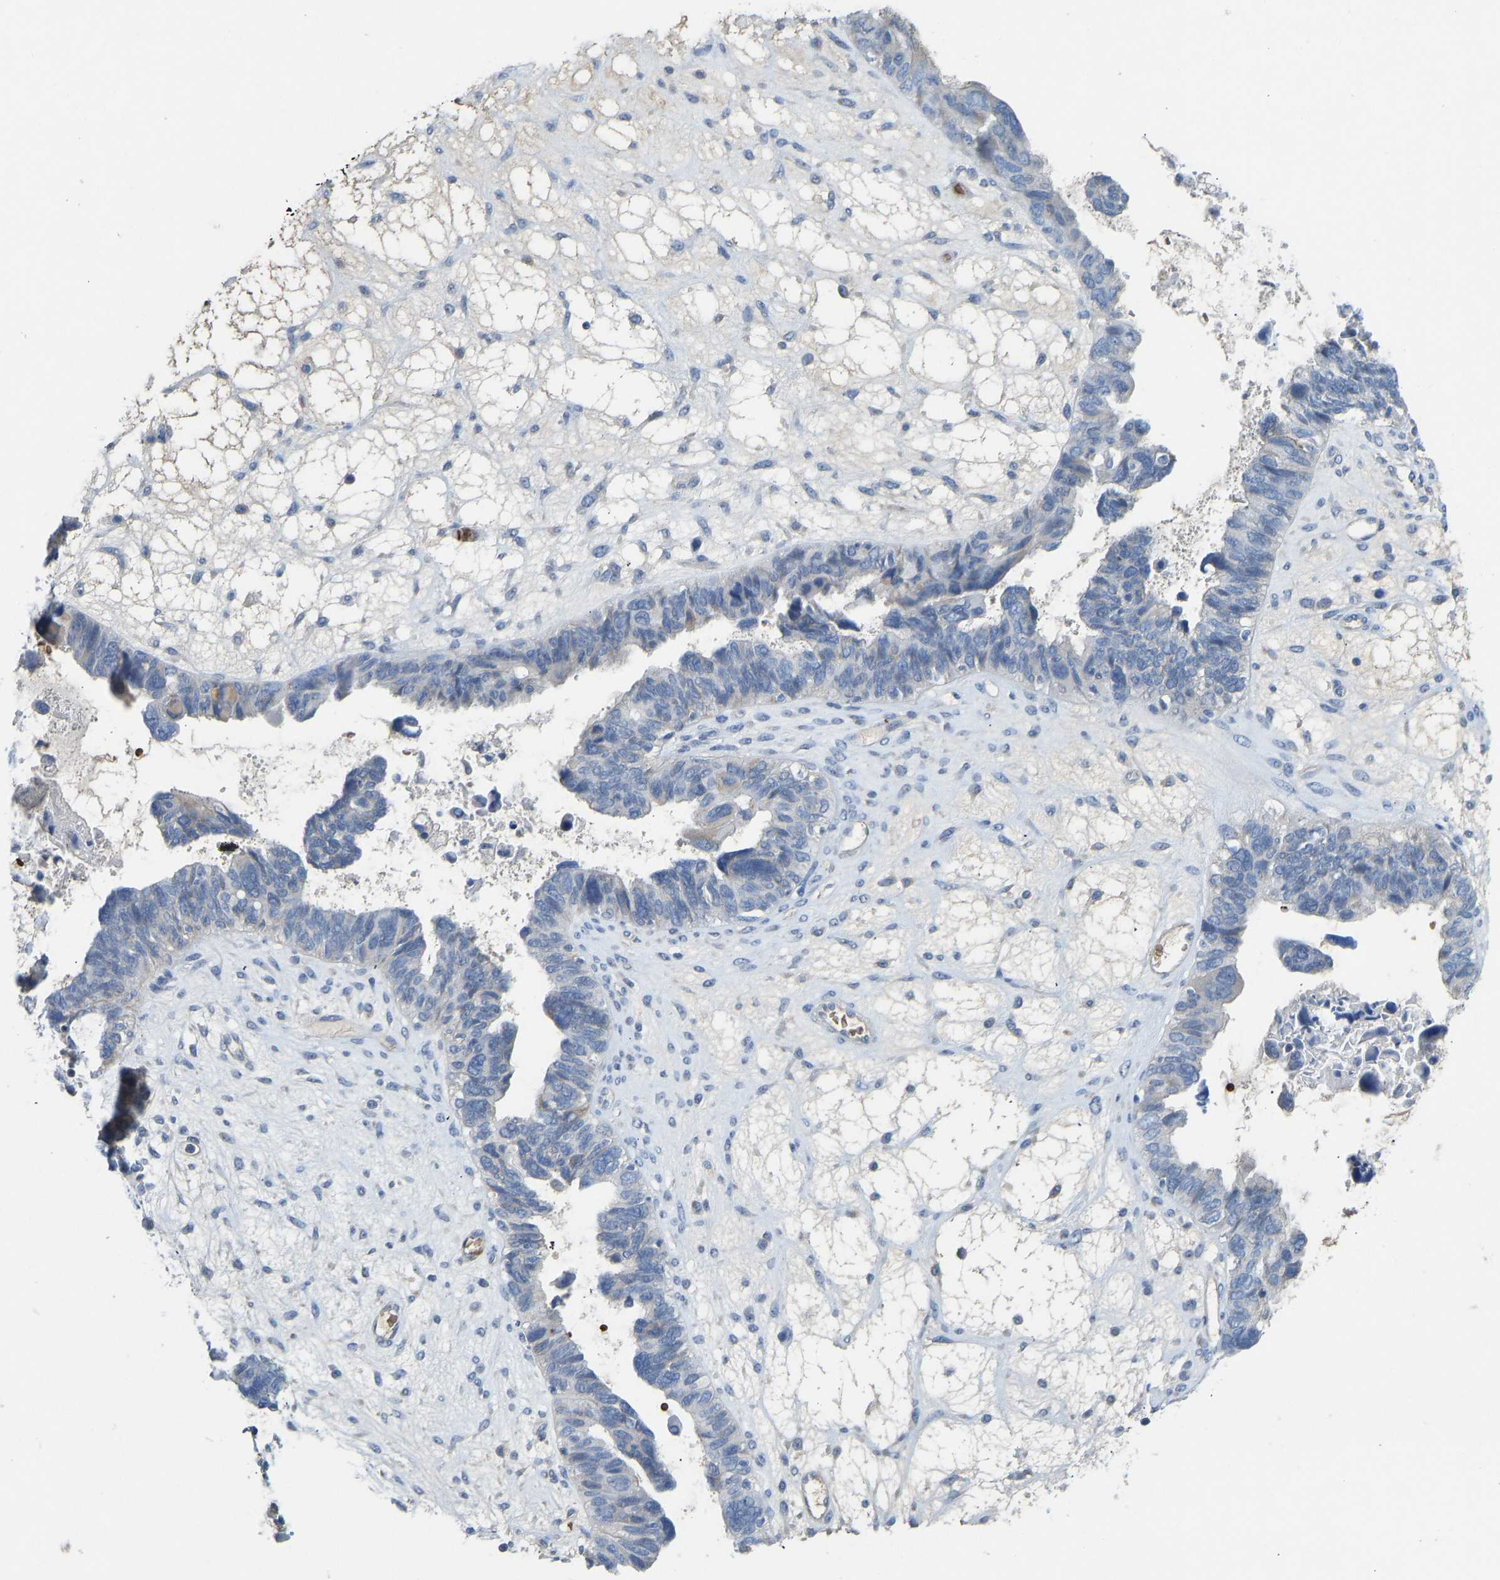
{"staining": {"intensity": "negative", "quantity": "none", "location": "none"}, "tissue": "ovarian cancer", "cell_type": "Tumor cells", "image_type": "cancer", "snomed": [{"axis": "morphology", "description": "Cystadenocarcinoma, serous, NOS"}, {"axis": "topography", "description": "Ovary"}], "caption": "This is a image of immunohistochemistry (IHC) staining of ovarian cancer (serous cystadenocarcinoma), which shows no positivity in tumor cells. (Brightfield microscopy of DAB IHC at high magnification).", "gene": "PIGS", "patient": {"sex": "female", "age": 79}}